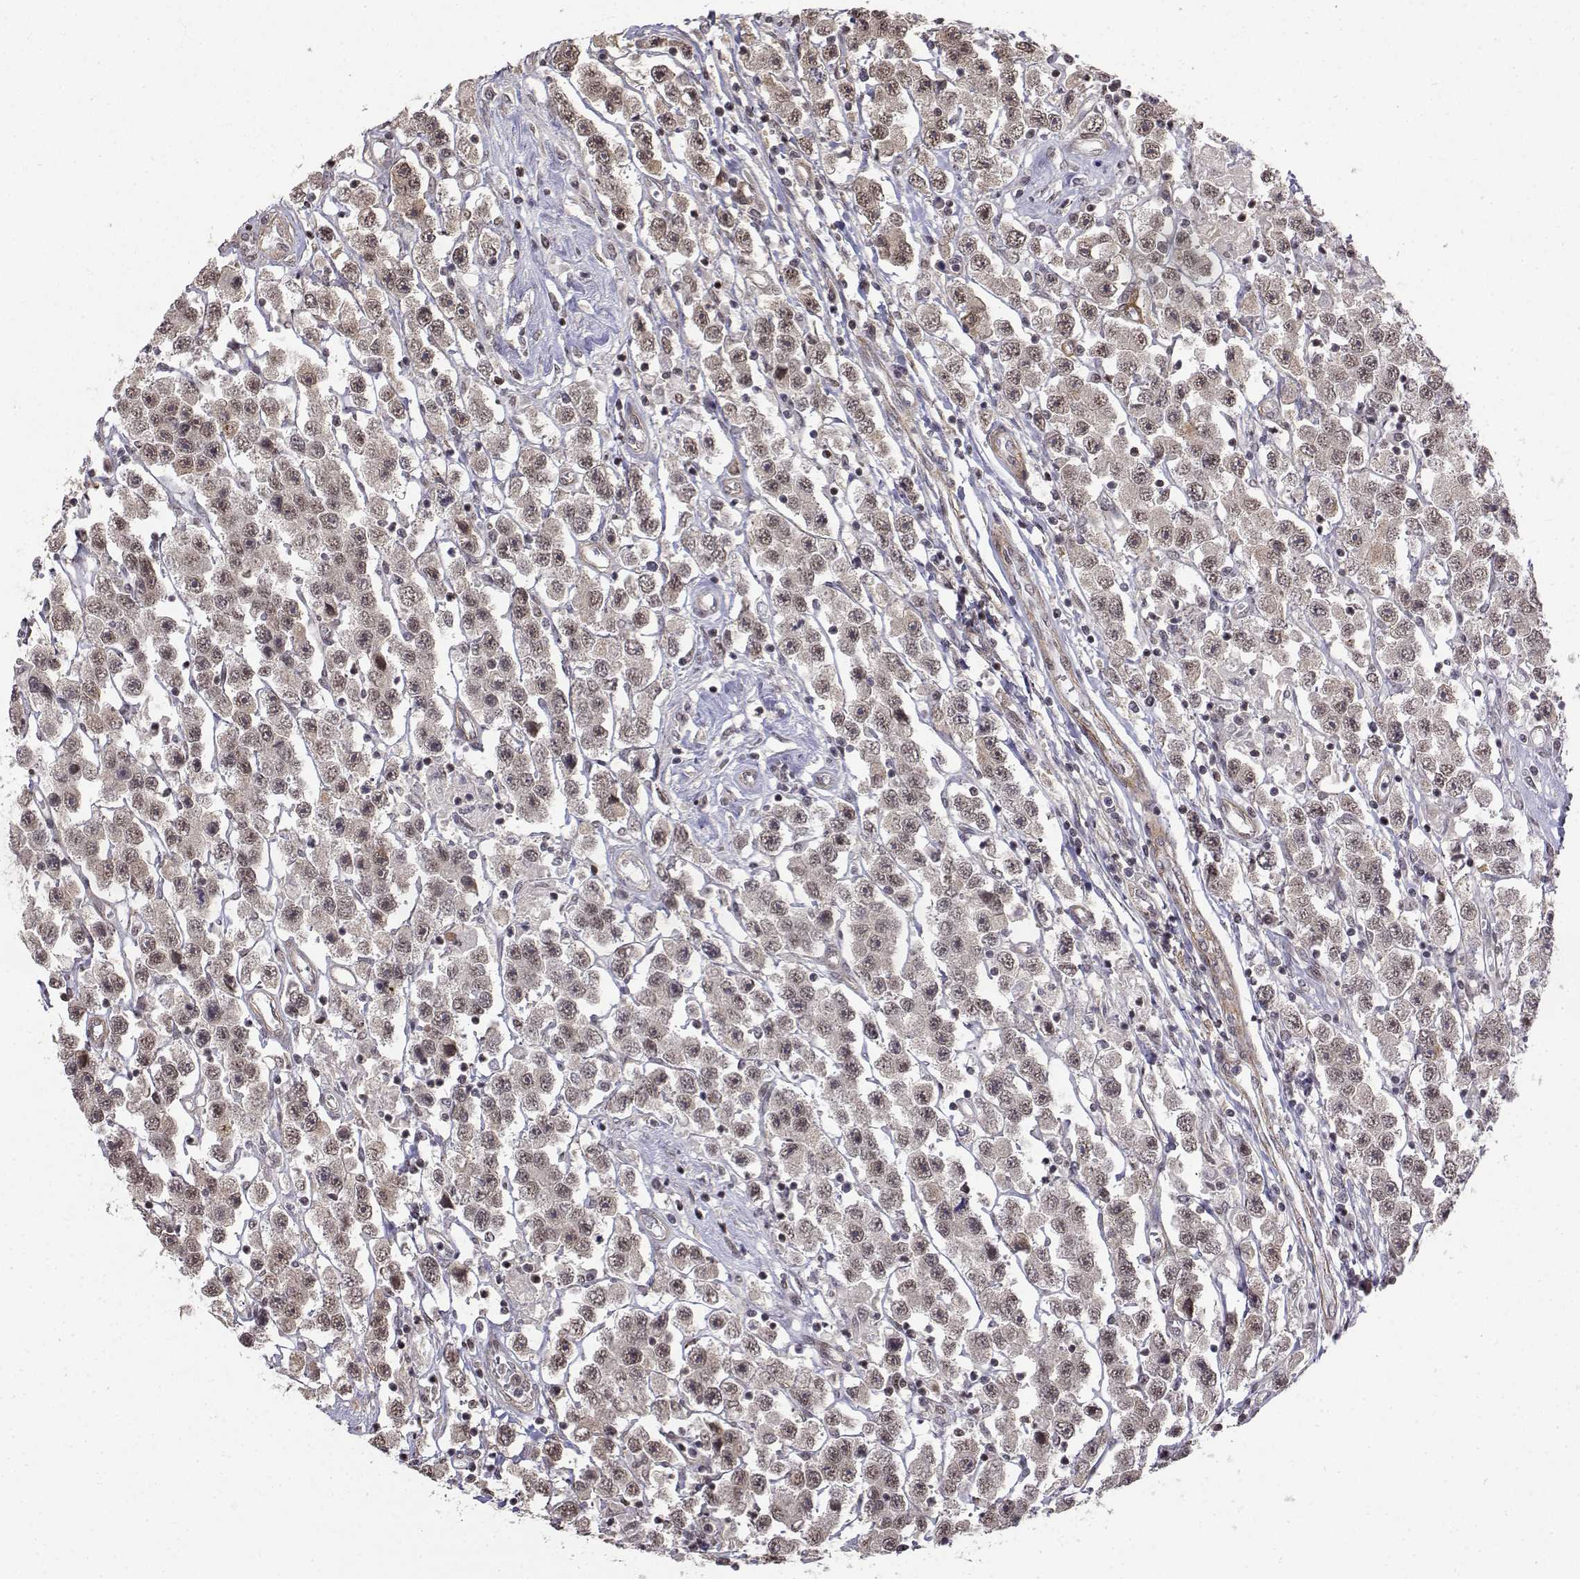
{"staining": {"intensity": "moderate", "quantity": ">75%", "location": "cytoplasmic/membranous,nuclear"}, "tissue": "testis cancer", "cell_type": "Tumor cells", "image_type": "cancer", "snomed": [{"axis": "morphology", "description": "Seminoma, NOS"}, {"axis": "topography", "description": "Testis"}], "caption": "The immunohistochemical stain highlights moderate cytoplasmic/membranous and nuclear expression in tumor cells of testis cancer tissue.", "gene": "ITGA7", "patient": {"sex": "male", "age": 45}}